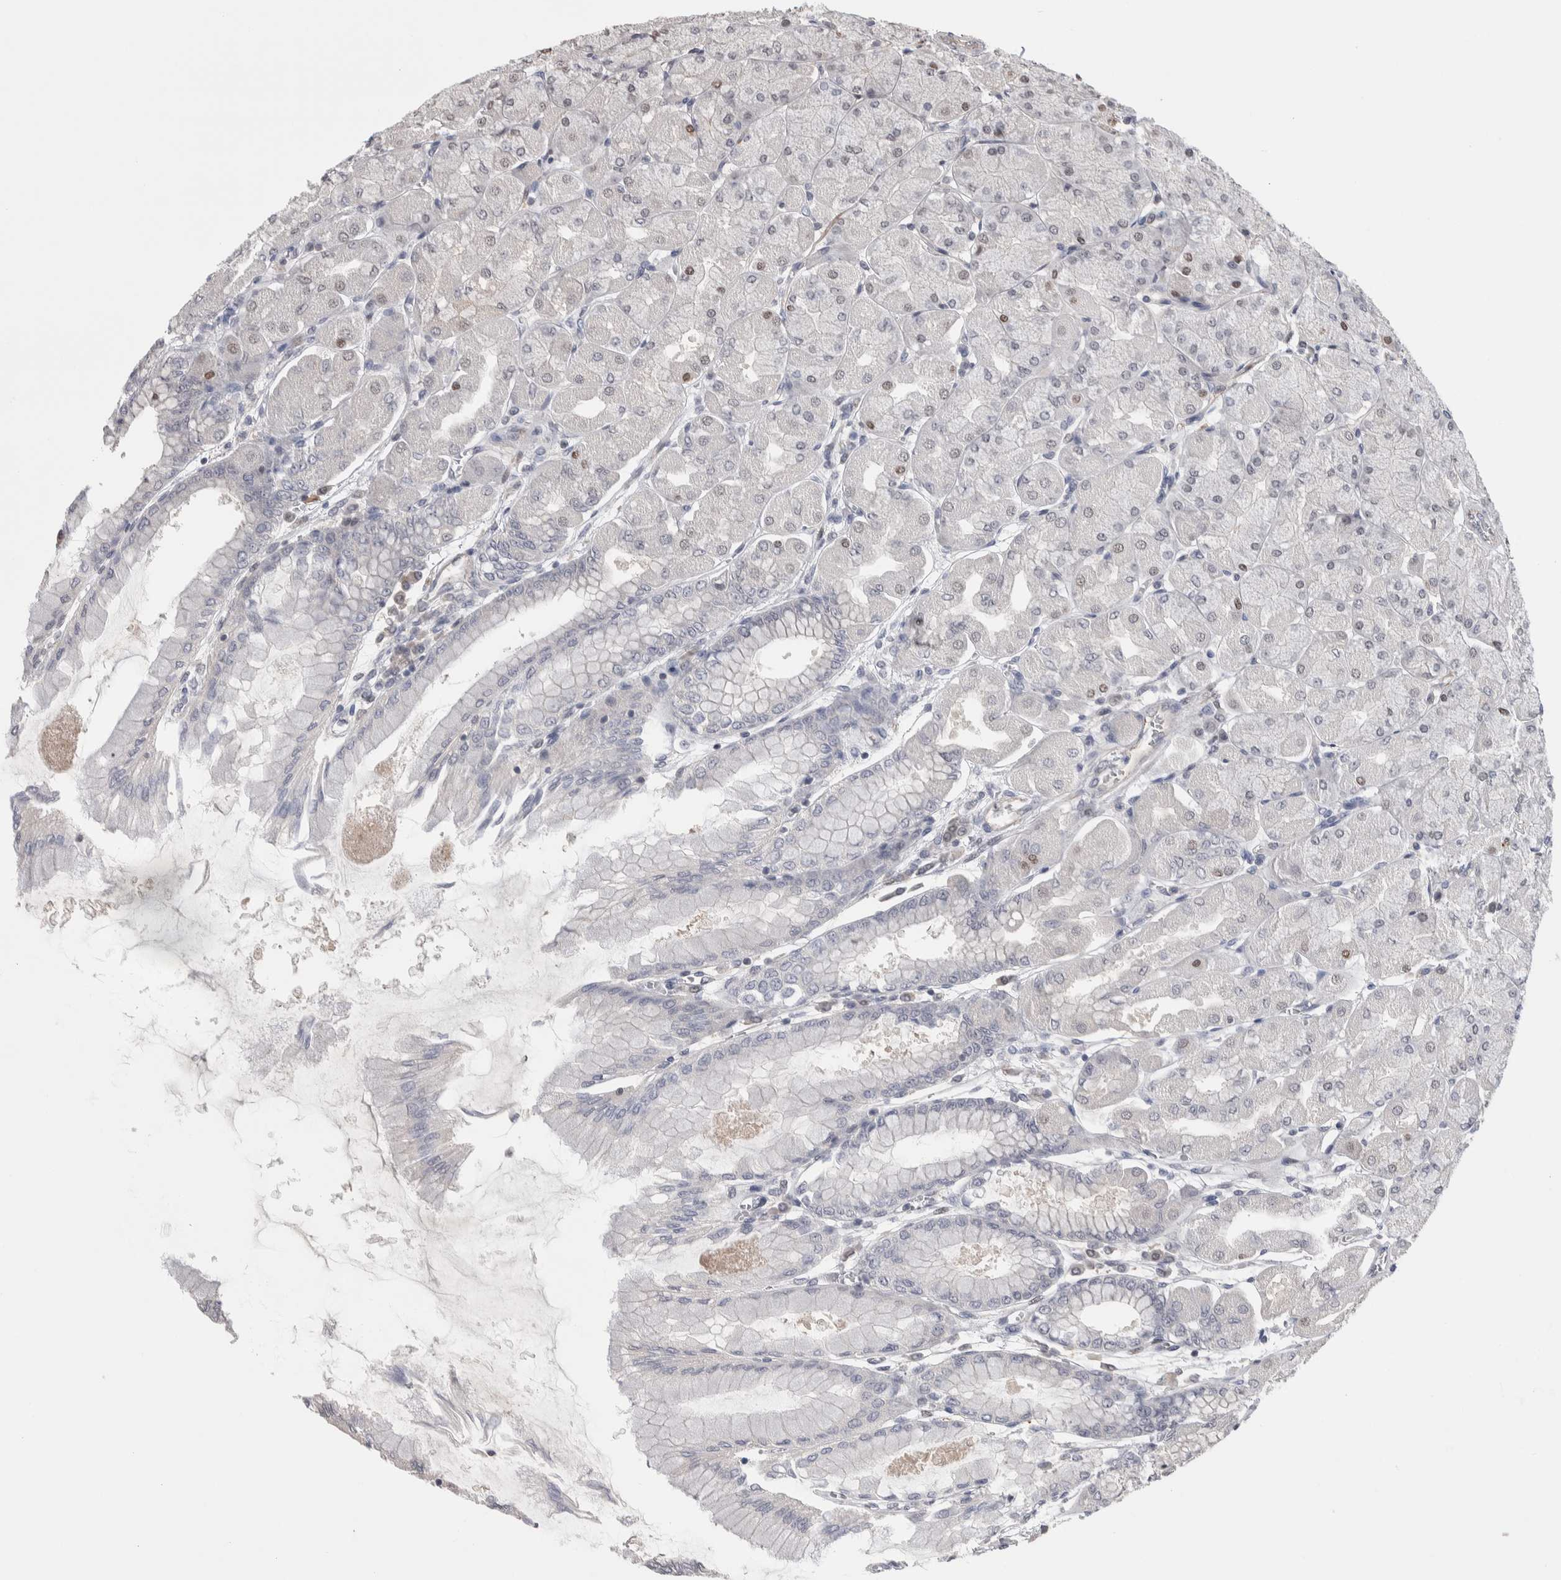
{"staining": {"intensity": "weak", "quantity": "<25%", "location": "nuclear"}, "tissue": "stomach", "cell_type": "Glandular cells", "image_type": "normal", "snomed": [{"axis": "morphology", "description": "Normal tissue, NOS"}, {"axis": "topography", "description": "Stomach, upper"}], "caption": "Image shows no significant protein staining in glandular cells of normal stomach.", "gene": "ZBTB49", "patient": {"sex": "female", "age": 56}}